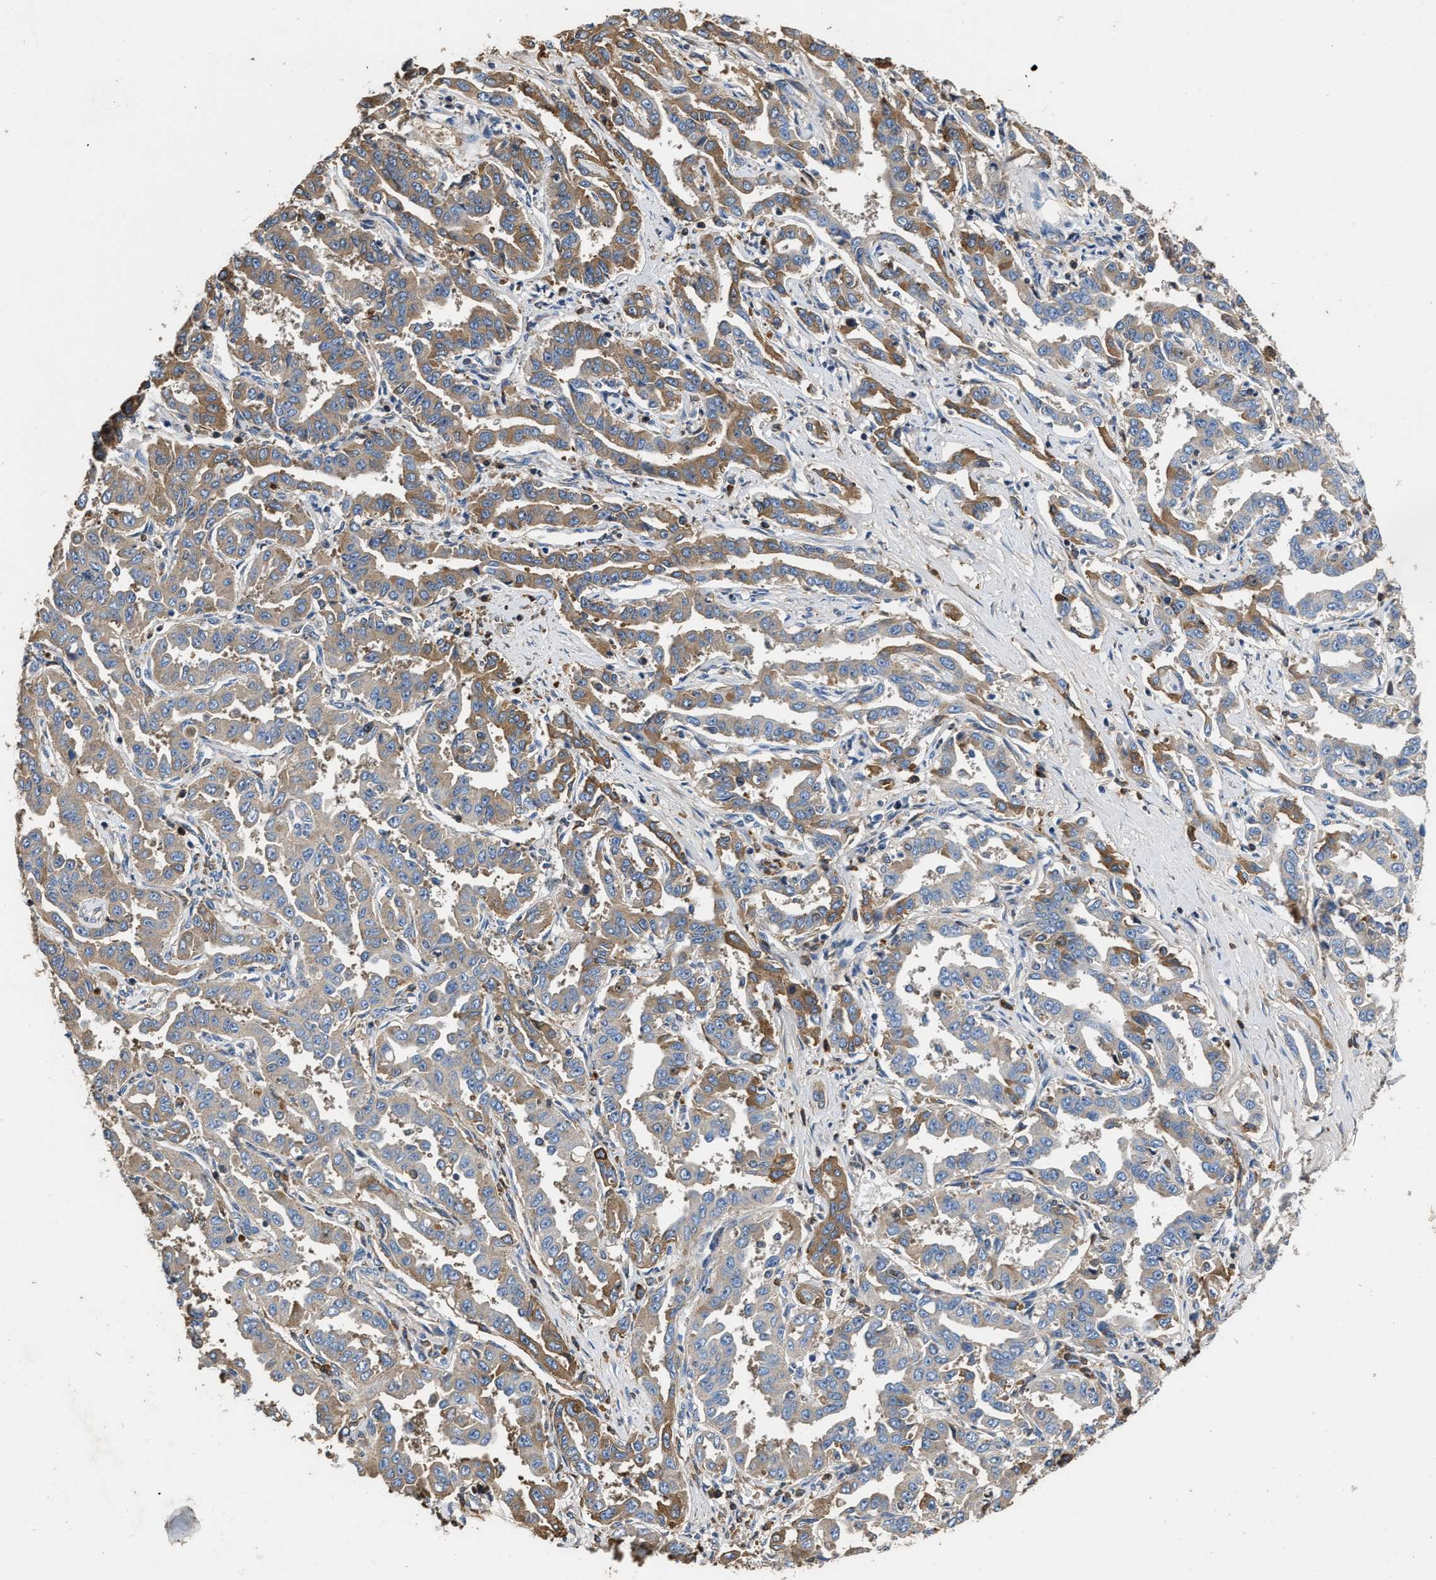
{"staining": {"intensity": "moderate", "quantity": "25%-75%", "location": "cytoplasmic/membranous"}, "tissue": "liver cancer", "cell_type": "Tumor cells", "image_type": "cancer", "snomed": [{"axis": "morphology", "description": "Cholangiocarcinoma"}, {"axis": "topography", "description": "Liver"}], "caption": "Human cholangiocarcinoma (liver) stained for a protein (brown) exhibits moderate cytoplasmic/membranous positive positivity in about 25%-75% of tumor cells.", "gene": "C3", "patient": {"sex": "male", "age": 59}}